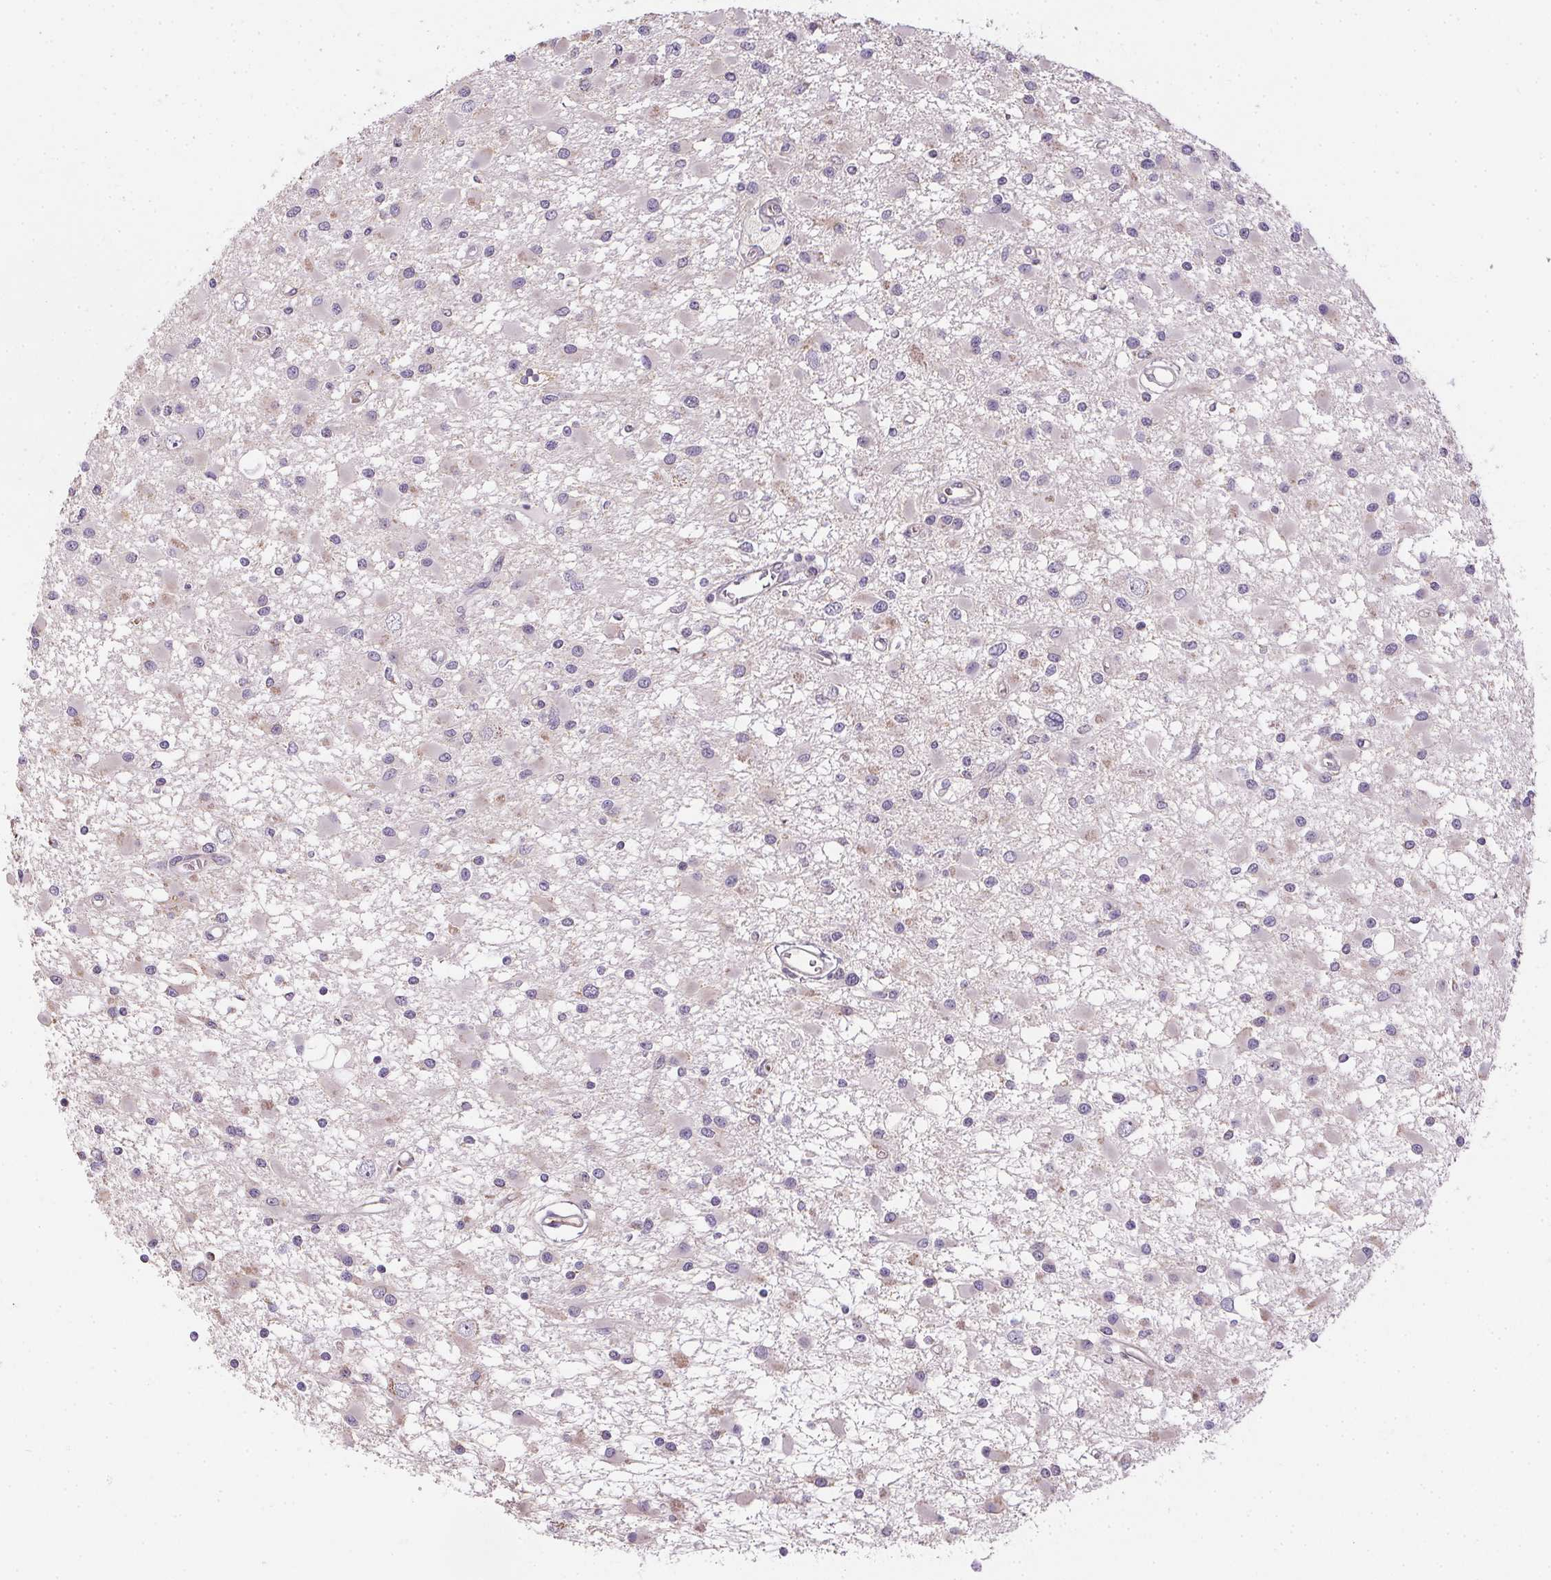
{"staining": {"intensity": "moderate", "quantity": "<25%", "location": "cytoplasmic/membranous"}, "tissue": "glioma", "cell_type": "Tumor cells", "image_type": "cancer", "snomed": [{"axis": "morphology", "description": "Glioma, malignant, High grade"}, {"axis": "topography", "description": "Brain"}], "caption": "Glioma was stained to show a protein in brown. There is low levels of moderate cytoplasmic/membranous positivity in approximately <25% of tumor cells.", "gene": "SMYD1", "patient": {"sex": "male", "age": 54}}